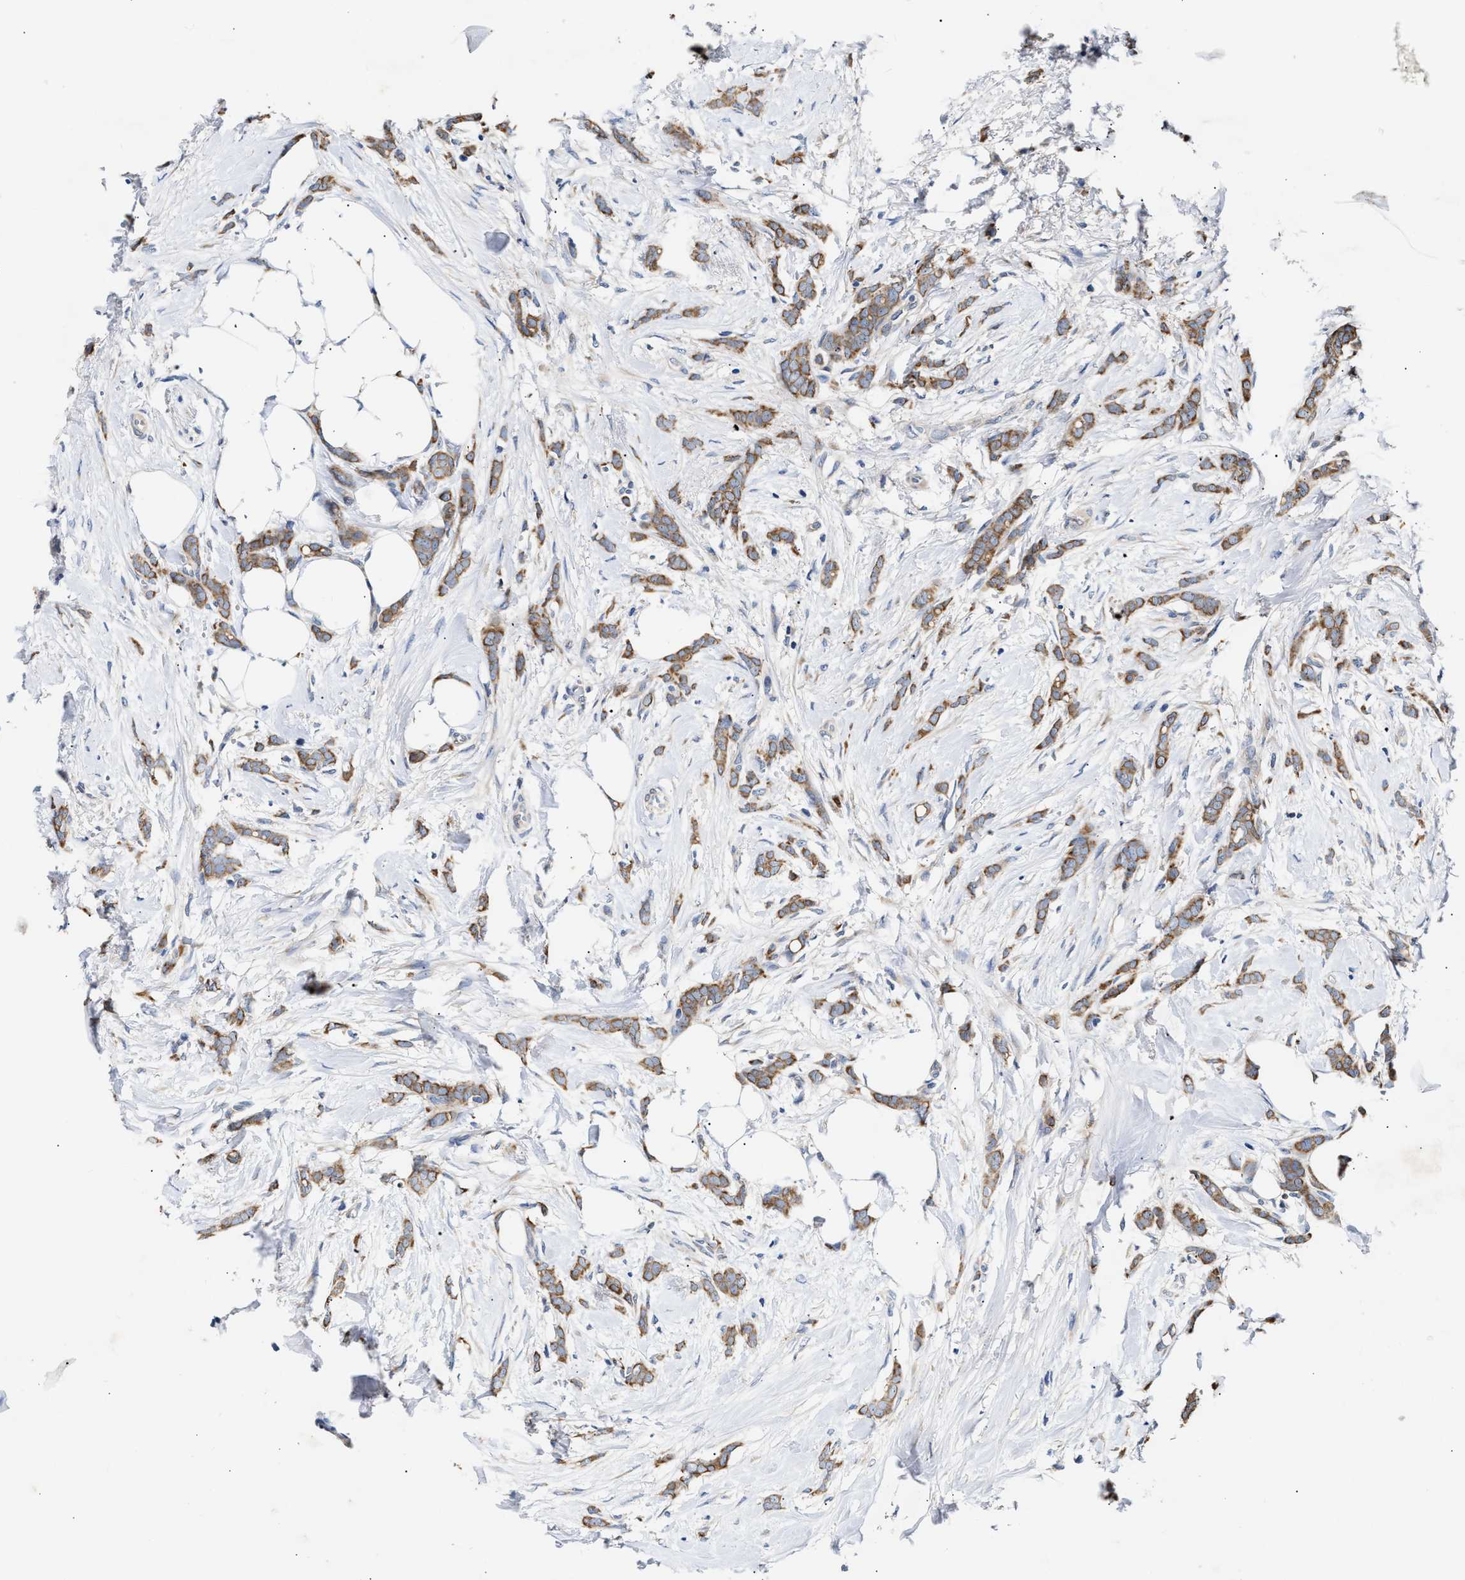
{"staining": {"intensity": "moderate", "quantity": ">75%", "location": "cytoplasmic/membranous"}, "tissue": "breast cancer", "cell_type": "Tumor cells", "image_type": "cancer", "snomed": [{"axis": "morphology", "description": "Lobular carcinoma, in situ"}, {"axis": "morphology", "description": "Lobular carcinoma"}, {"axis": "topography", "description": "Breast"}], "caption": "Protein expression analysis of lobular carcinoma in situ (breast) reveals moderate cytoplasmic/membranous positivity in about >75% of tumor cells.", "gene": "CCDC146", "patient": {"sex": "female", "age": 41}}